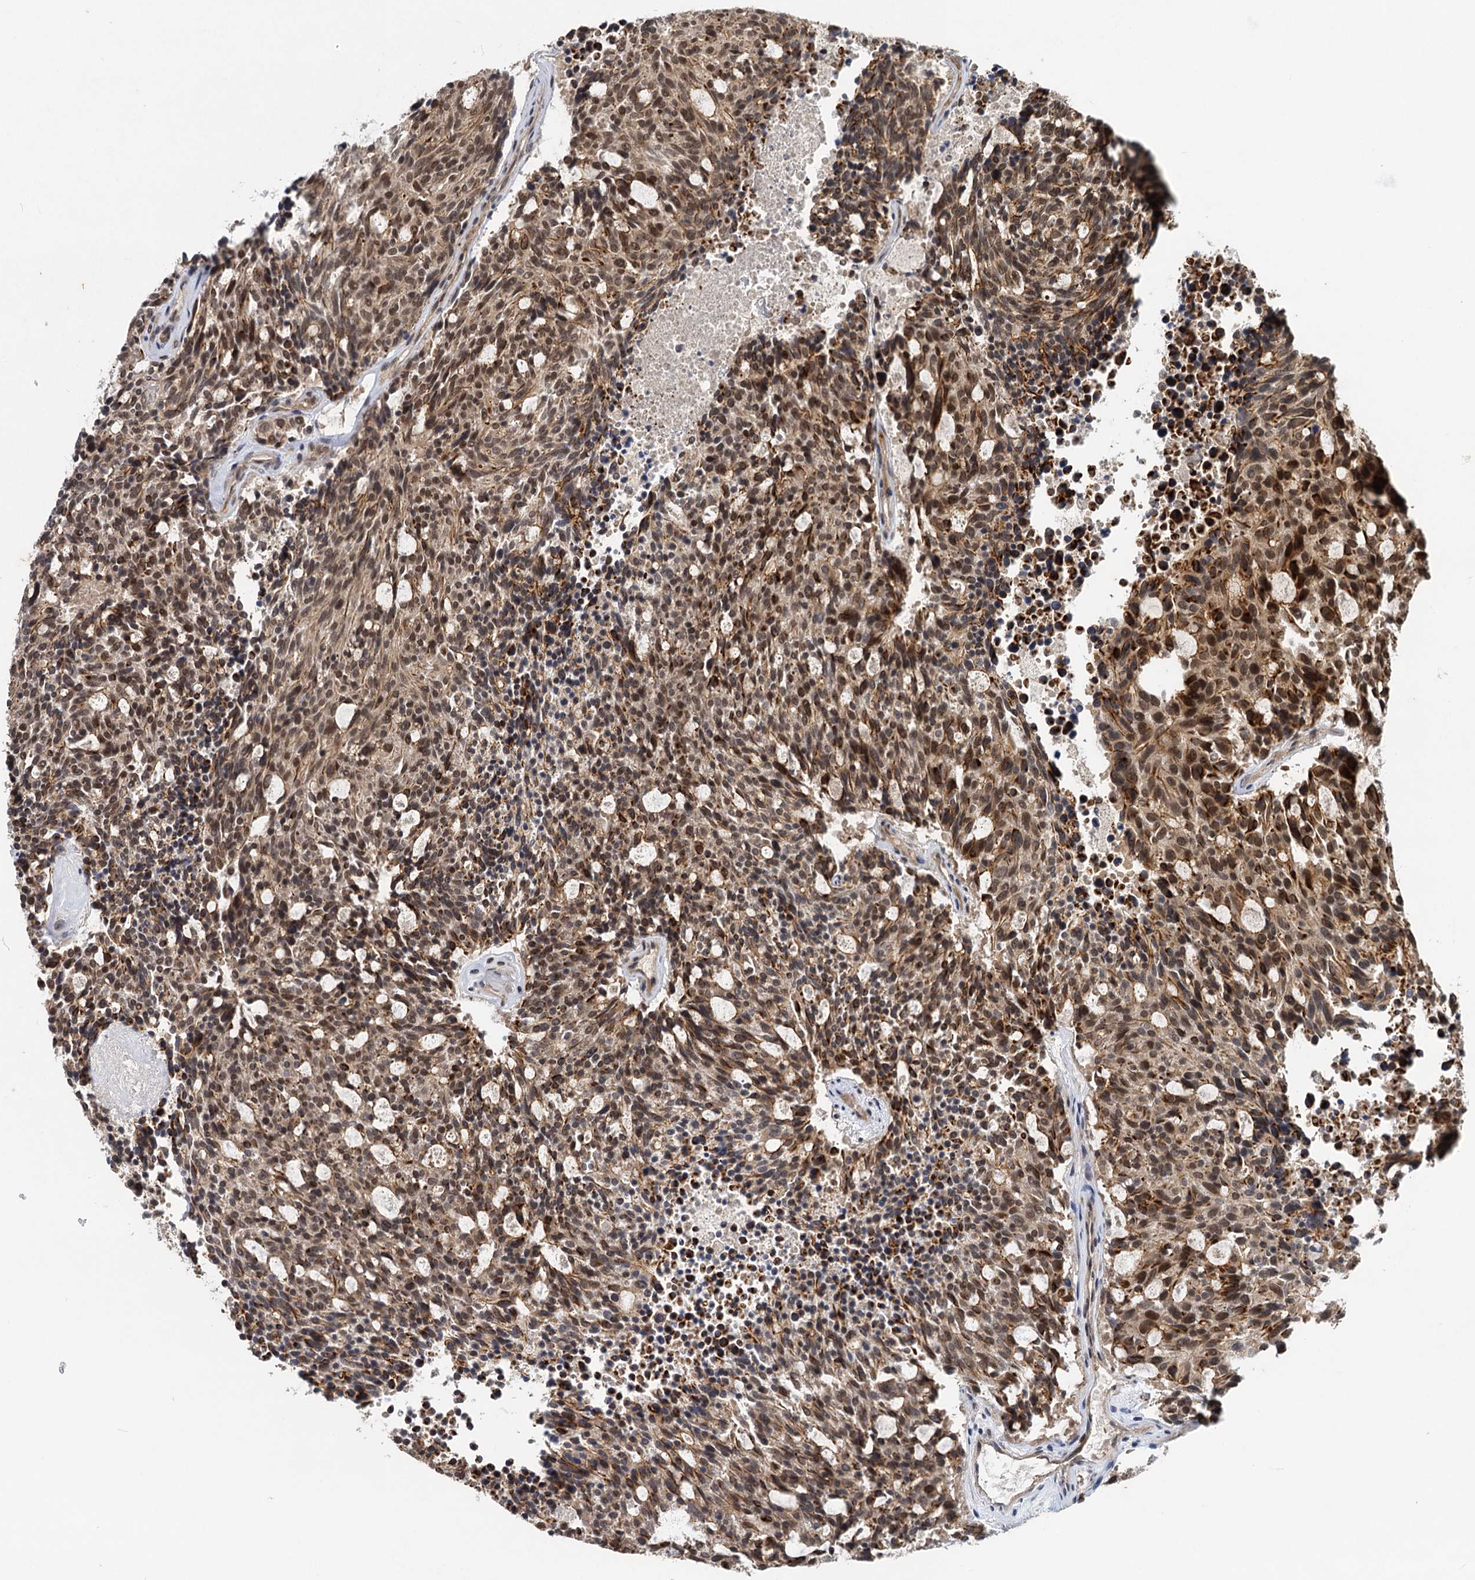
{"staining": {"intensity": "moderate", "quantity": ">75%", "location": "cytoplasmic/membranous,nuclear"}, "tissue": "carcinoid", "cell_type": "Tumor cells", "image_type": "cancer", "snomed": [{"axis": "morphology", "description": "Carcinoid, malignant, NOS"}, {"axis": "topography", "description": "Pancreas"}], "caption": "Carcinoid stained for a protein (brown) exhibits moderate cytoplasmic/membranous and nuclear positive positivity in about >75% of tumor cells.", "gene": "RITA1", "patient": {"sex": "female", "age": 54}}